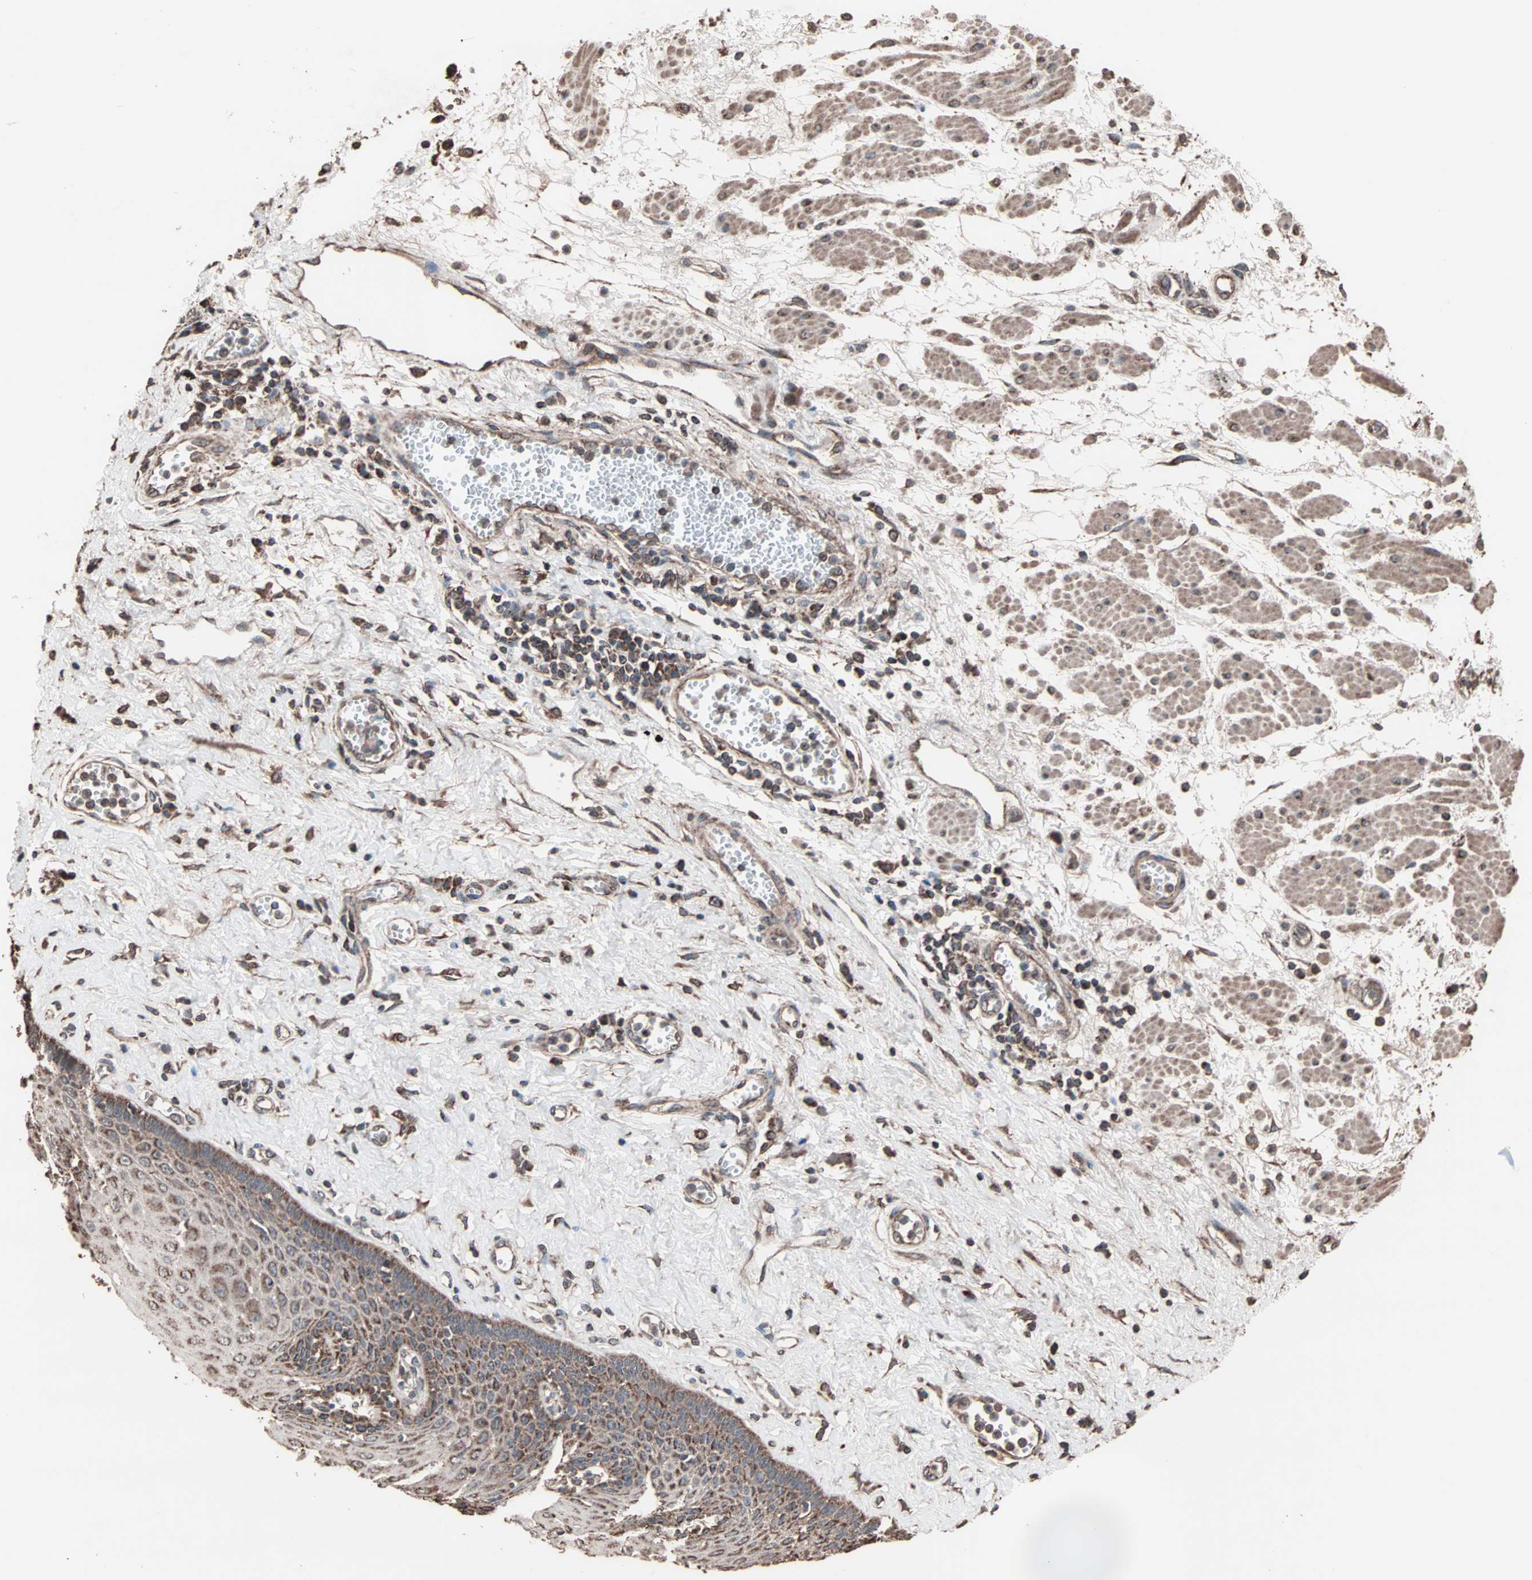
{"staining": {"intensity": "strong", "quantity": ">75%", "location": "cytoplasmic/membranous"}, "tissue": "esophagus", "cell_type": "Squamous epithelial cells", "image_type": "normal", "snomed": [{"axis": "morphology", "description": "Normal tissue, NOS"}, {"axis": "morphology", "description": "Squamous cell carcinoma, NOS"}, {"axis": "topography", "description": "Esophagus"}], "caption": "The photomicrograph displays staining of unremarkable esophagus, revealing strong cytoplasmic/membranous protein positivity (brown color) within squamous epithelial cells.", "gene": "MRPL2", "patient": {"sex": "male", "age": 65}}